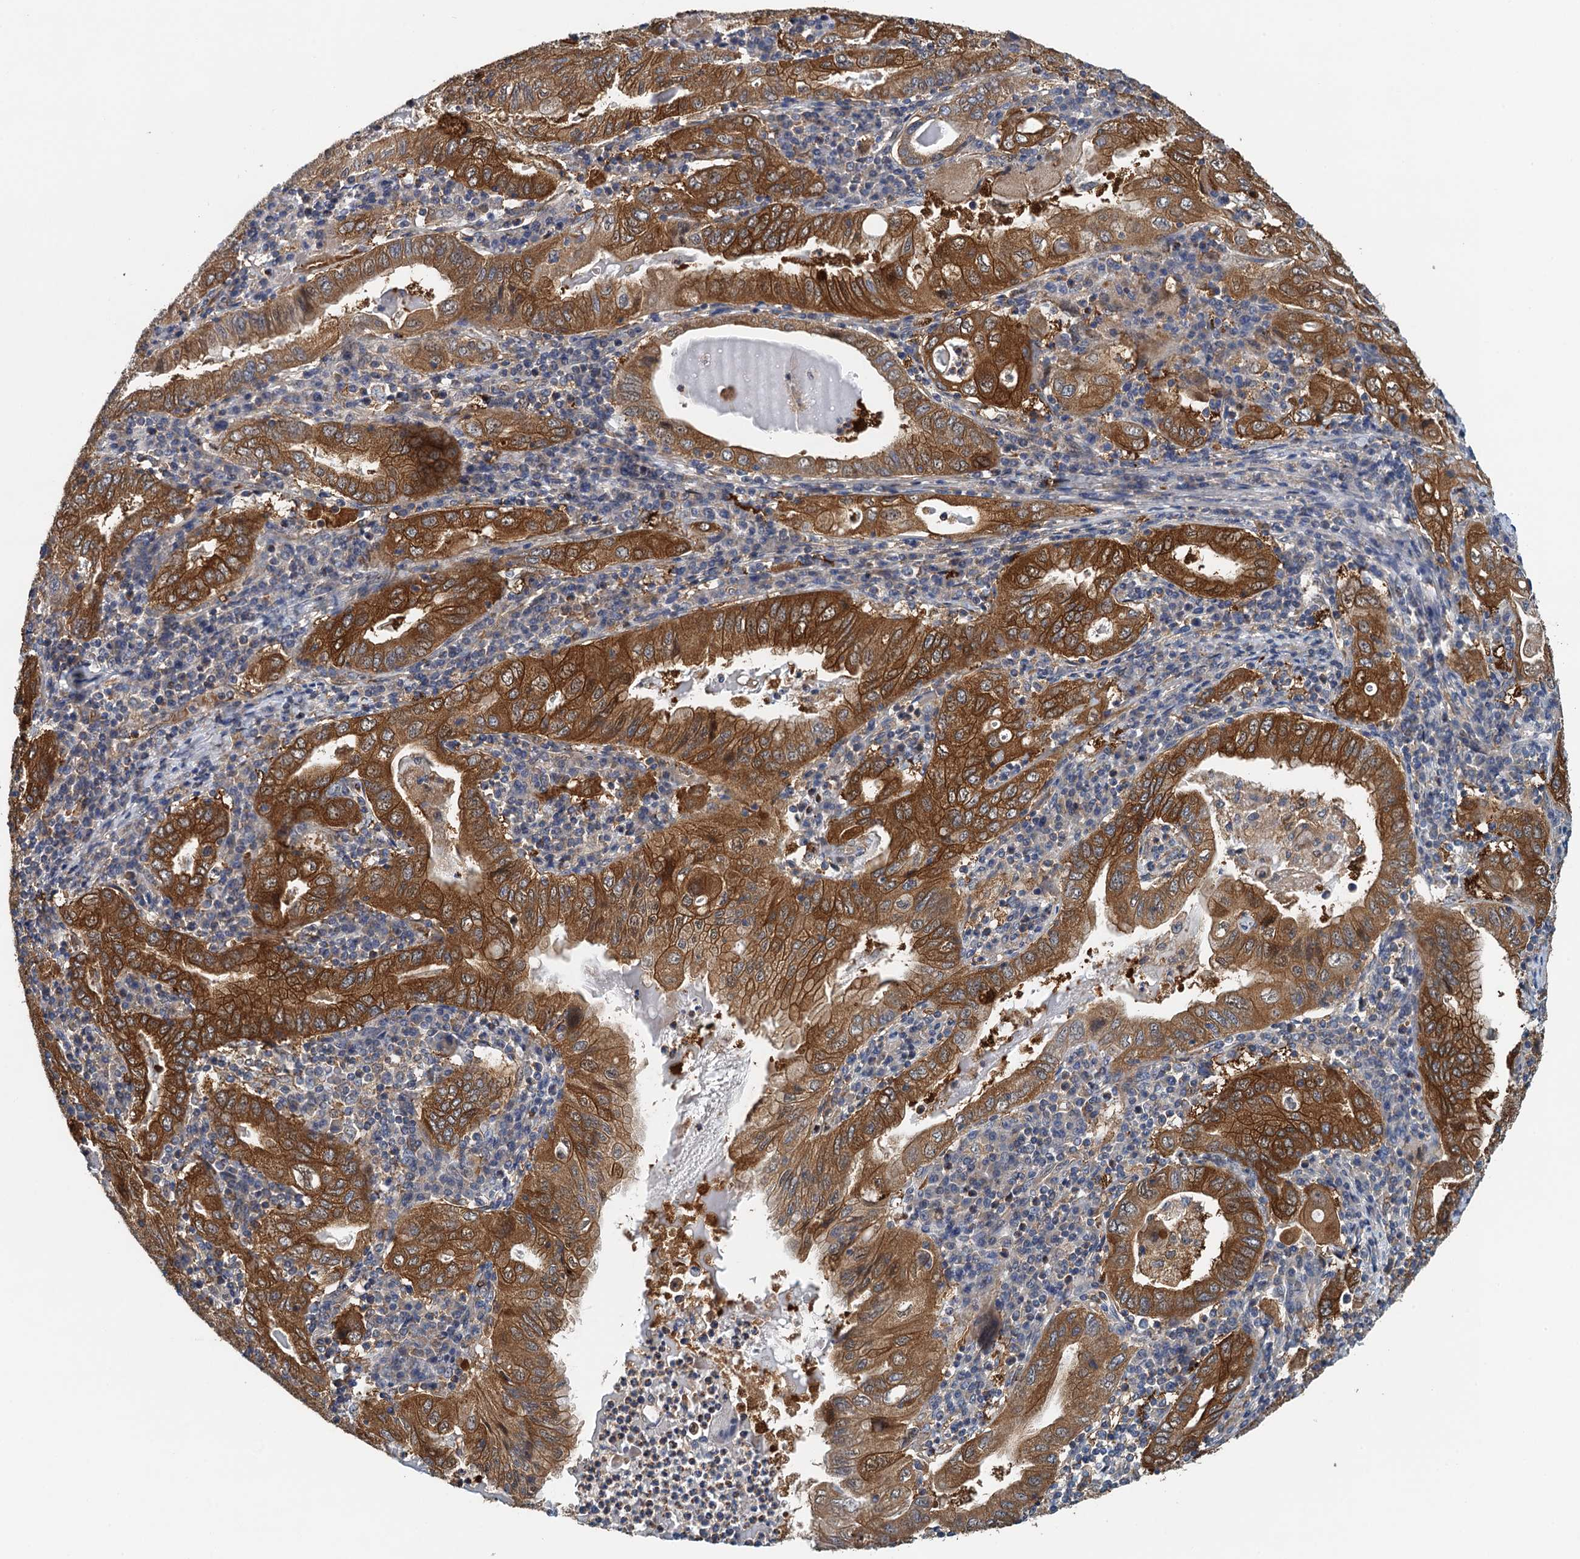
{"staining": {"intensity": "strong", "quantity": ">75%", "location": "cytoplasmic/membranous"}, "tissue": "stomach cancer", "cell_type": "Tumor cells", "image_type": "cancer", "snomed": [{"axis": "morphology", "description": "Normal tissue, NOS"}, {"axis": "morphology", "description": "Adenocarcinoma, NOS"}, {"axis": "topography", "description": "Esophagus"}, {"axis": "topography", "description": "Stomach, upper"}, {"axis": "topography", "description": "Peripheral nerve tissue"}], "caption": "A brown stain labels strong cytoplasmic/membranous staining of a protein in stomach cancer (adenocarcinoma) tumor cells. (Brightfield microscopy of DAB IHC at high magnification).", "gene": "RSAD2", "patient": {"sex": "male", "age": 62}}